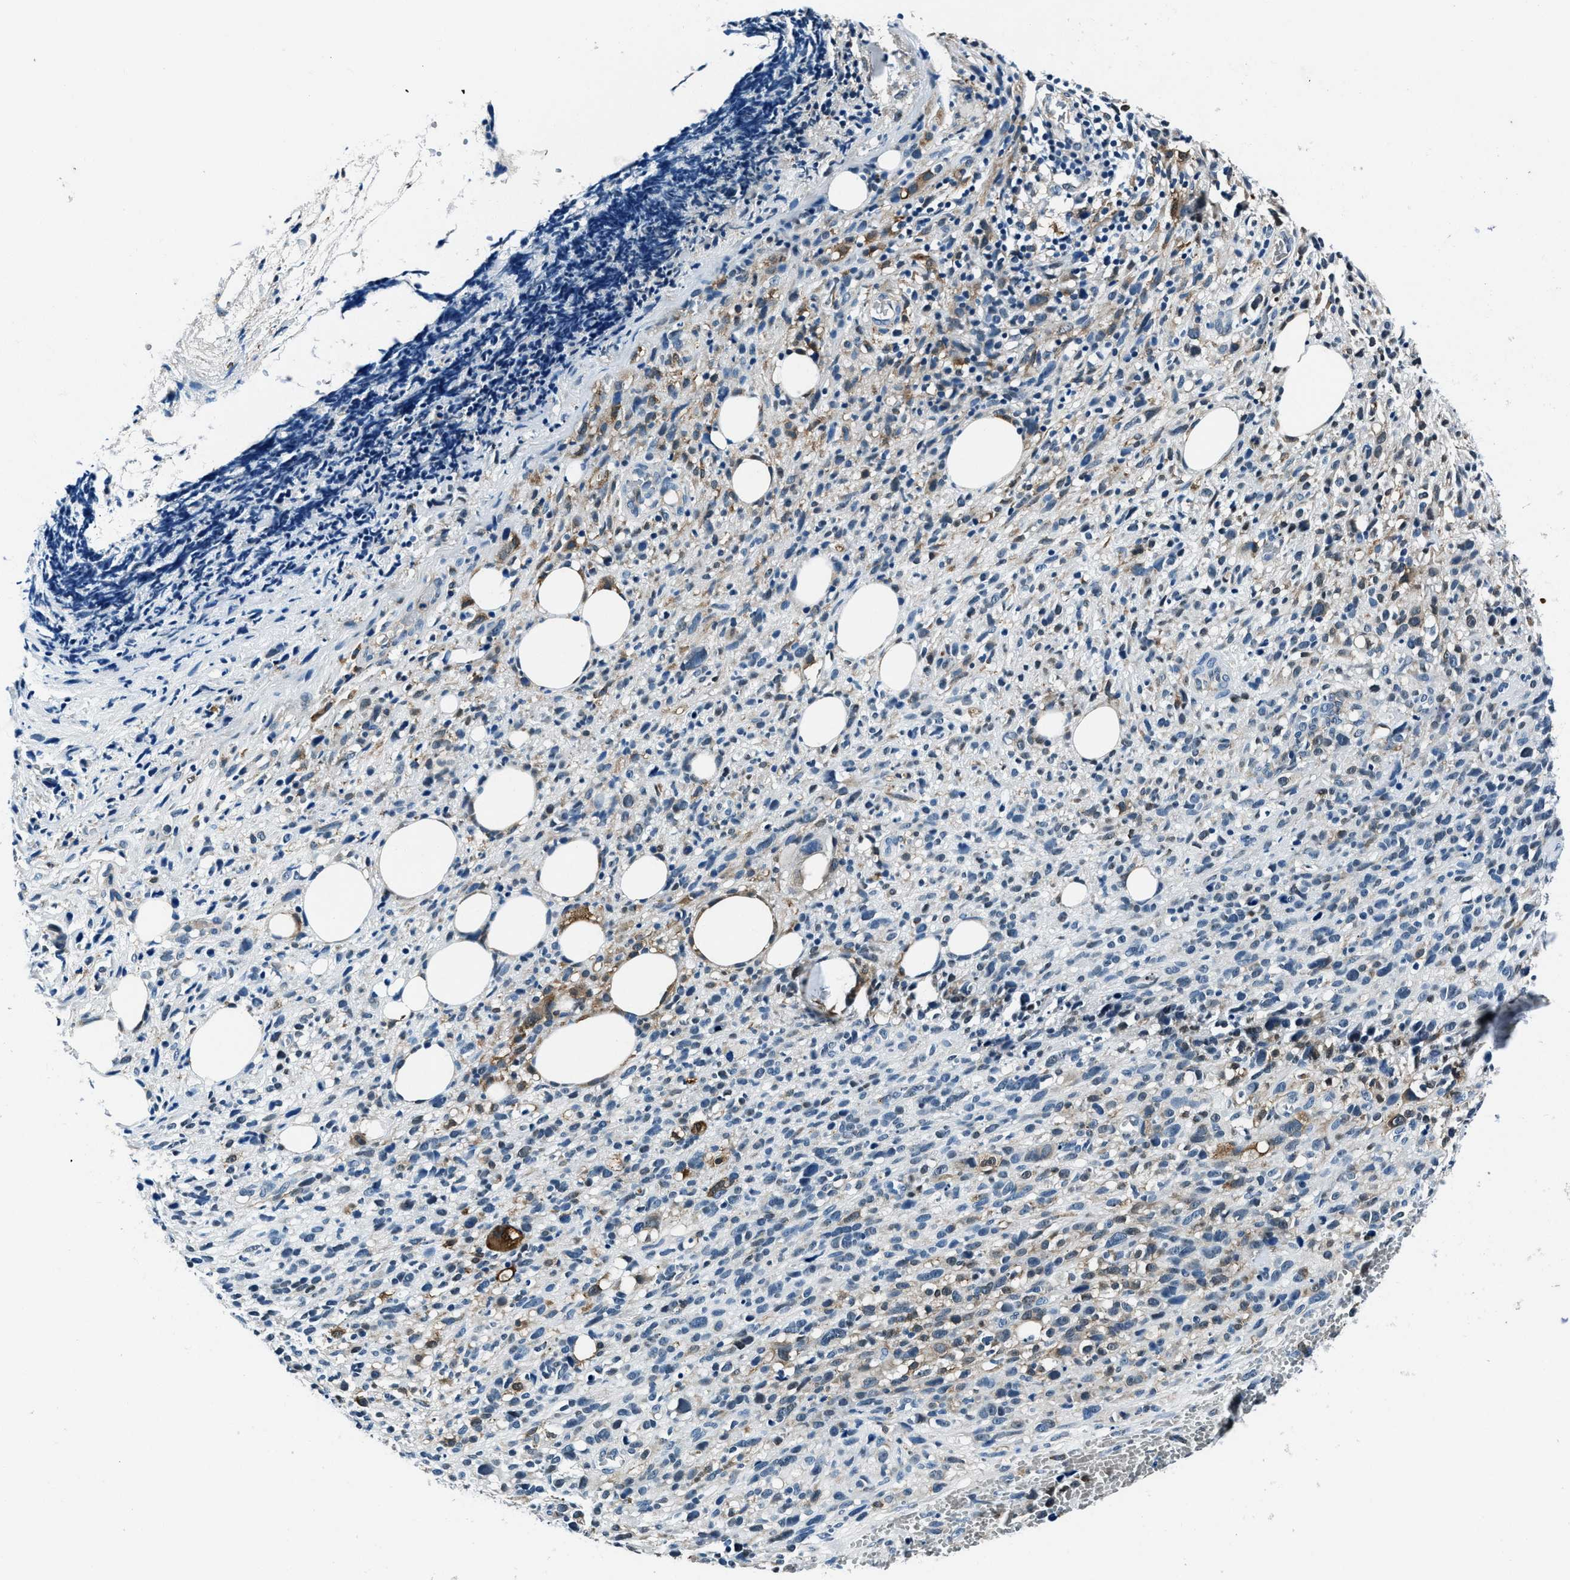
{"staining": {"intensity": "weak", "quantity": "<25%", "location": "cytoplasmic/membranous"}, "tissue": "melanoma", "cell_type": "Tumor cells", "image_type": "cancer", "snomed": [{"axis": "morphology", "description": "Malignant melanoma, NOS"}, {"axis": "topography", "description": "Skin"}], "caption": "Immunohistochemistry micrograph of human melanoma stained for a protein (brown), which demonstrates no staining in tumor cells.", "gene": "PTPDC1", "patient": {"sex": "female", "age": 55}}